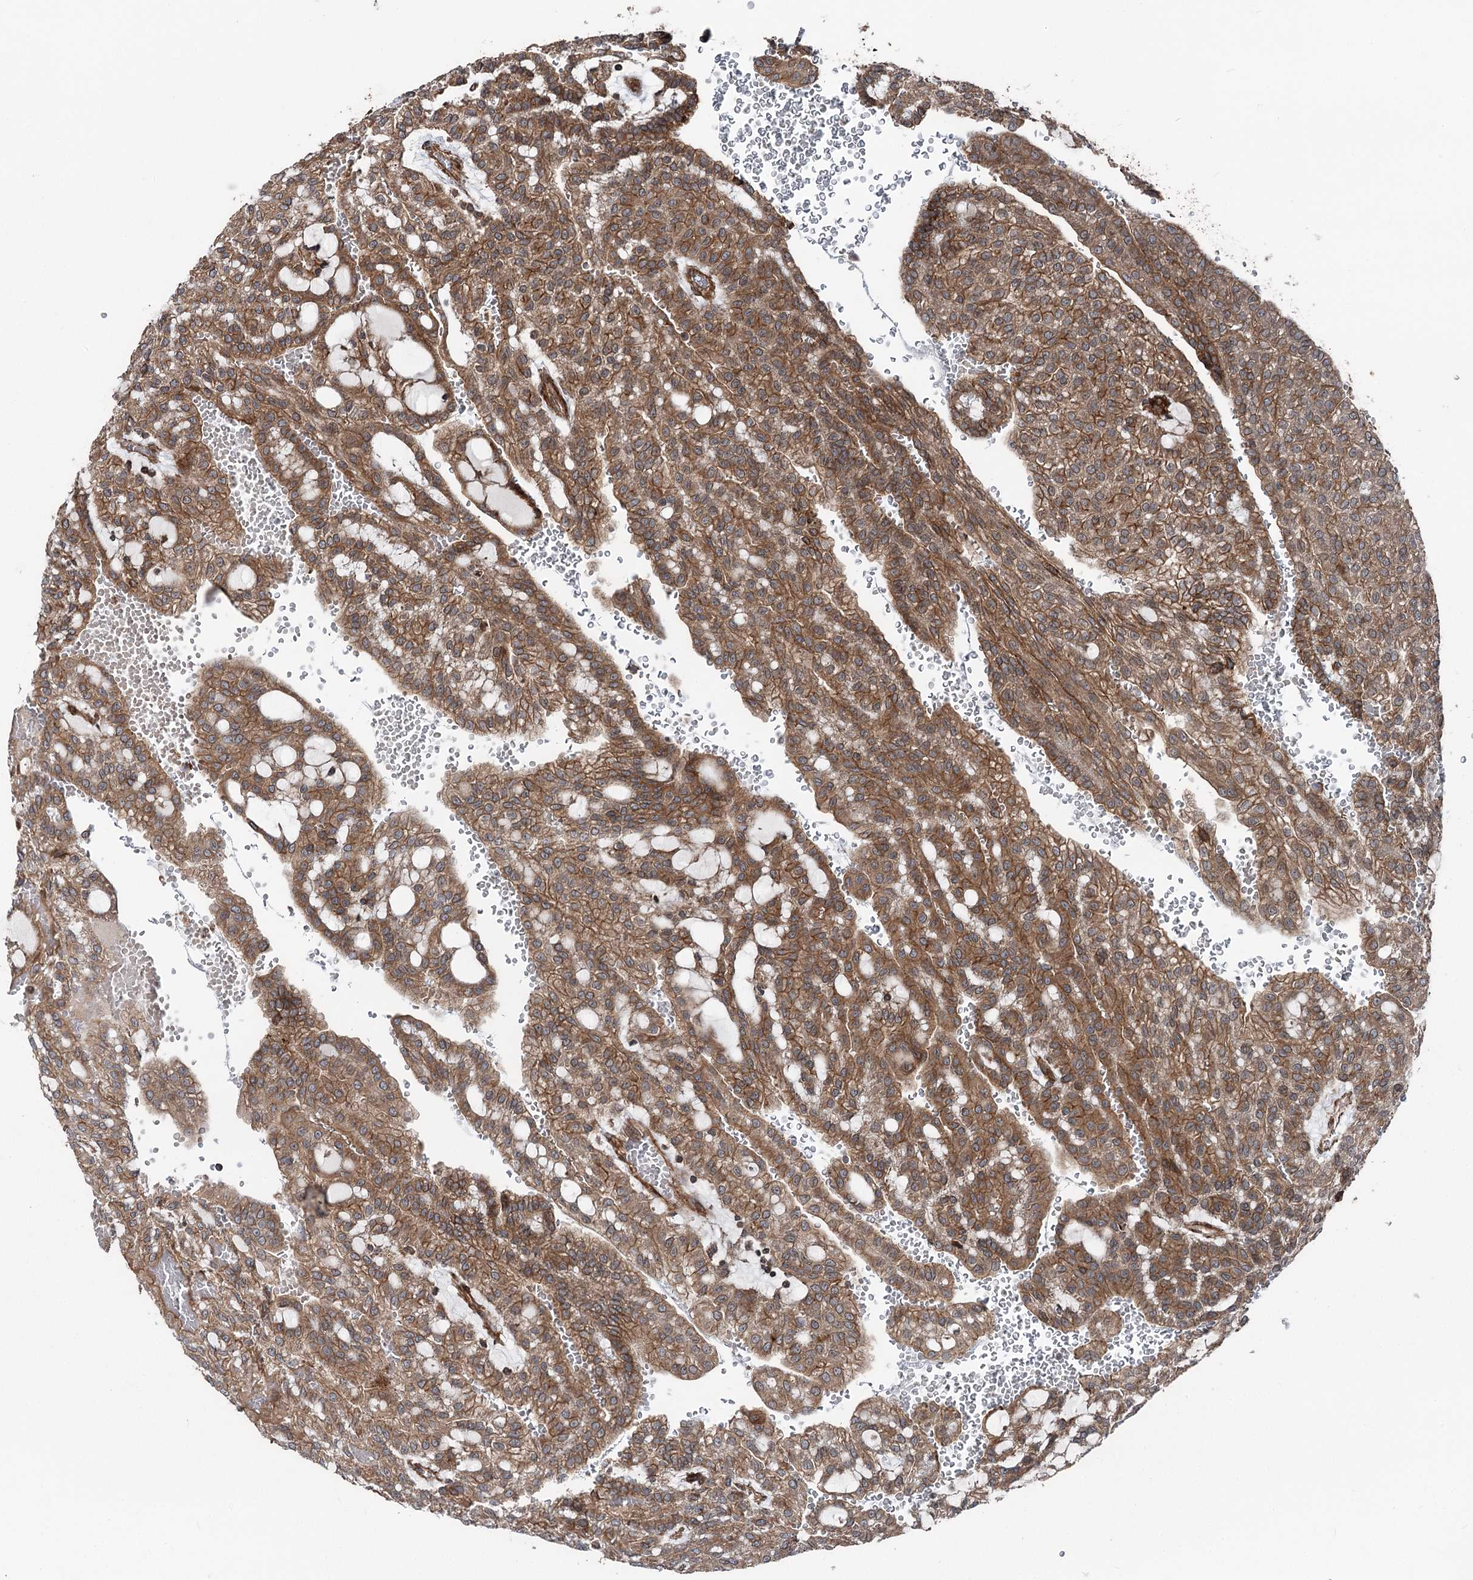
{"staining": {"intensity": "moderate", "quantity": ">75%", "location": "cytoplasmic/membranous"}, "tissue": "renal cancer", "cell_type": "Tumor cells", "image_type": "cancer", "snomed": [{"axis": "morphology", "description": "Adenocarcinoma, NOS"}, {"axis": "topography", "description": "Kidney"}], "caption": "There is medium levels of moderate cytoplasmic/membranous positivity in tumor cells of renal adenocarcinoma, as demonstrated by immunohistochemical staining (brown color).", "gene": "ITFG2", "patient": {"sex": "male", "age": 63}}